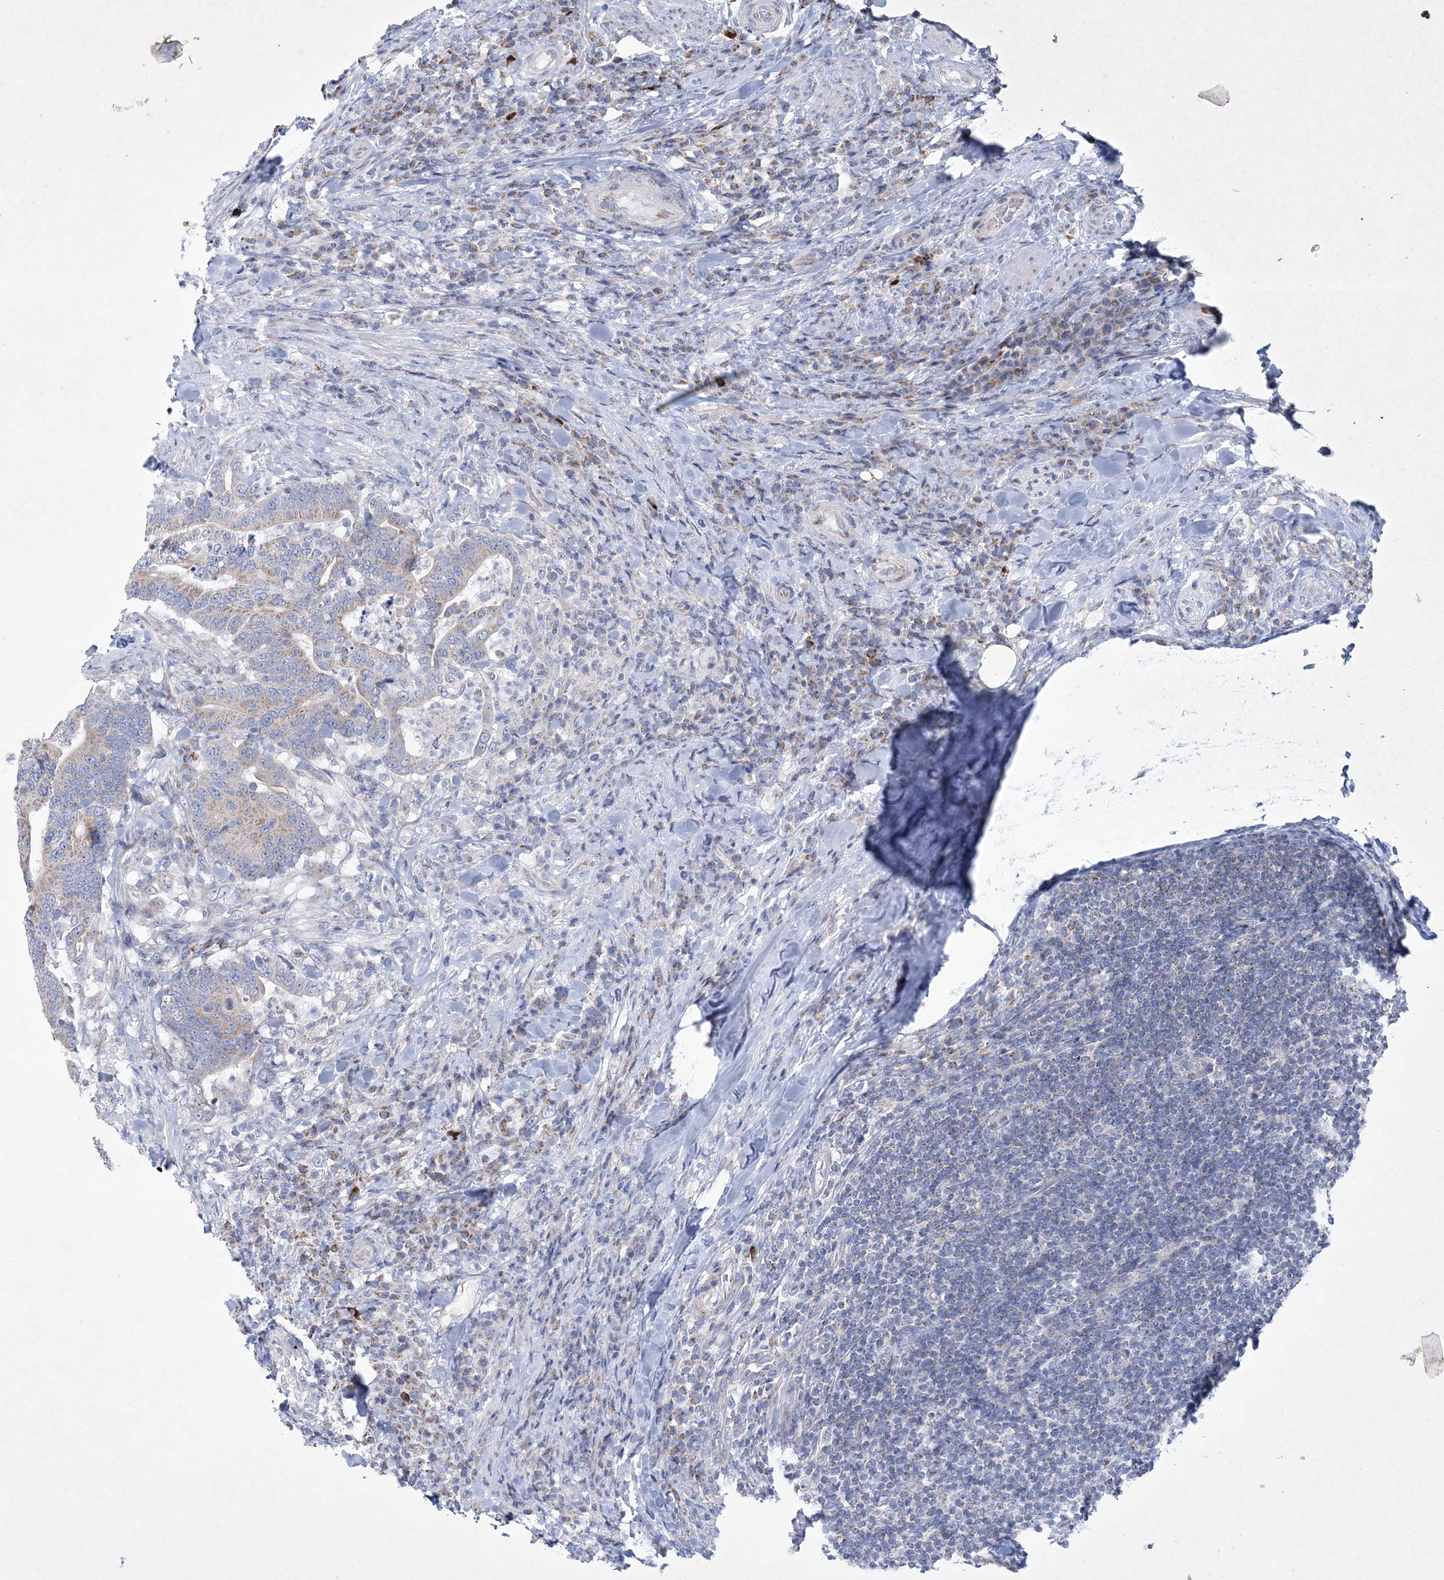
{"staining": {"intensity": "weak", "quantity": ">75%", "location": "cytoplasmic/membranous"}, "tissue": "colorectal cancer", "cell_type": "Tumor cells", "image_type": "cancer", "snomed": [{"axis": "morphology", "description": "Adenocarcinoma, NOS"}, {"axis": "topography", "description": "Colon"}], "caption": "High-power microscopy captured an IHC photomicrograph of colorectal cancer, revealing weak cytoplasmic/membranous staining in about >75% of tumor cells. Using DAB (3,3'-diaminobenzidine) (brown) and hematoxylin (blue) stains, captured at high magnification using brightfield microscopy.", "gene": "CES4A", "patient": {"sex": "female", "age": 66}}